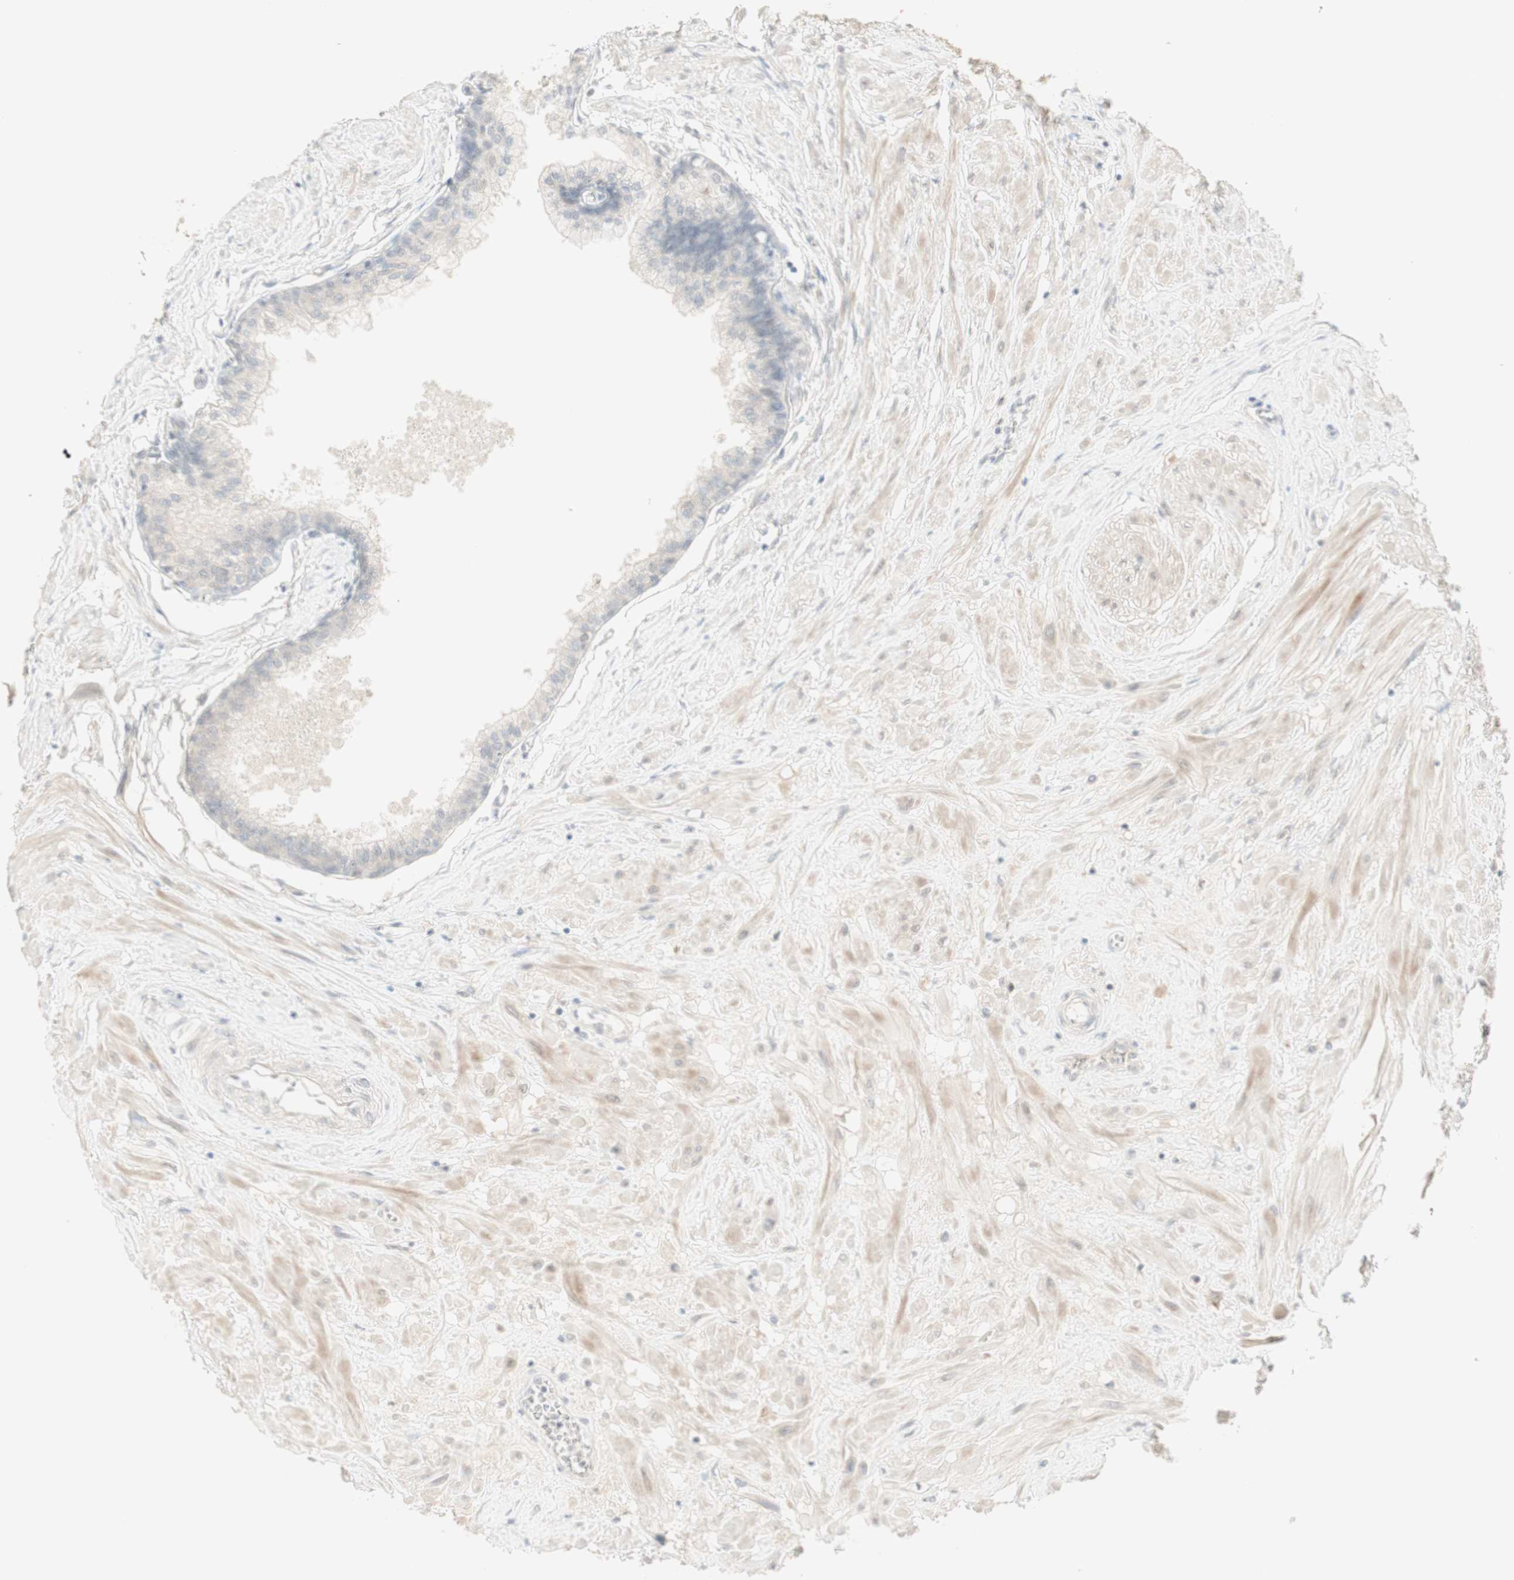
{"staining": {"intensity": "negative", "quantity": "none", "location": "none"}, "tissue": "prostate", "cell_type": "Glandular cells", "image_type": "normal", "snomed": [{"axis": "morphology", "description": "Normal tissue, NOS"}, {"axis": "topography", "description": "Prostate"}, {"axis": "topography", "description": "Seminal veicle"}], "caption": "A high-resolution histopathology image shows immunohistochemistry (IHC) staining of normal prostate, which exhibits no significant staining in glandular cells.", "gene": "PLCD4", "patient": {"sex": "male", "age": 60}}